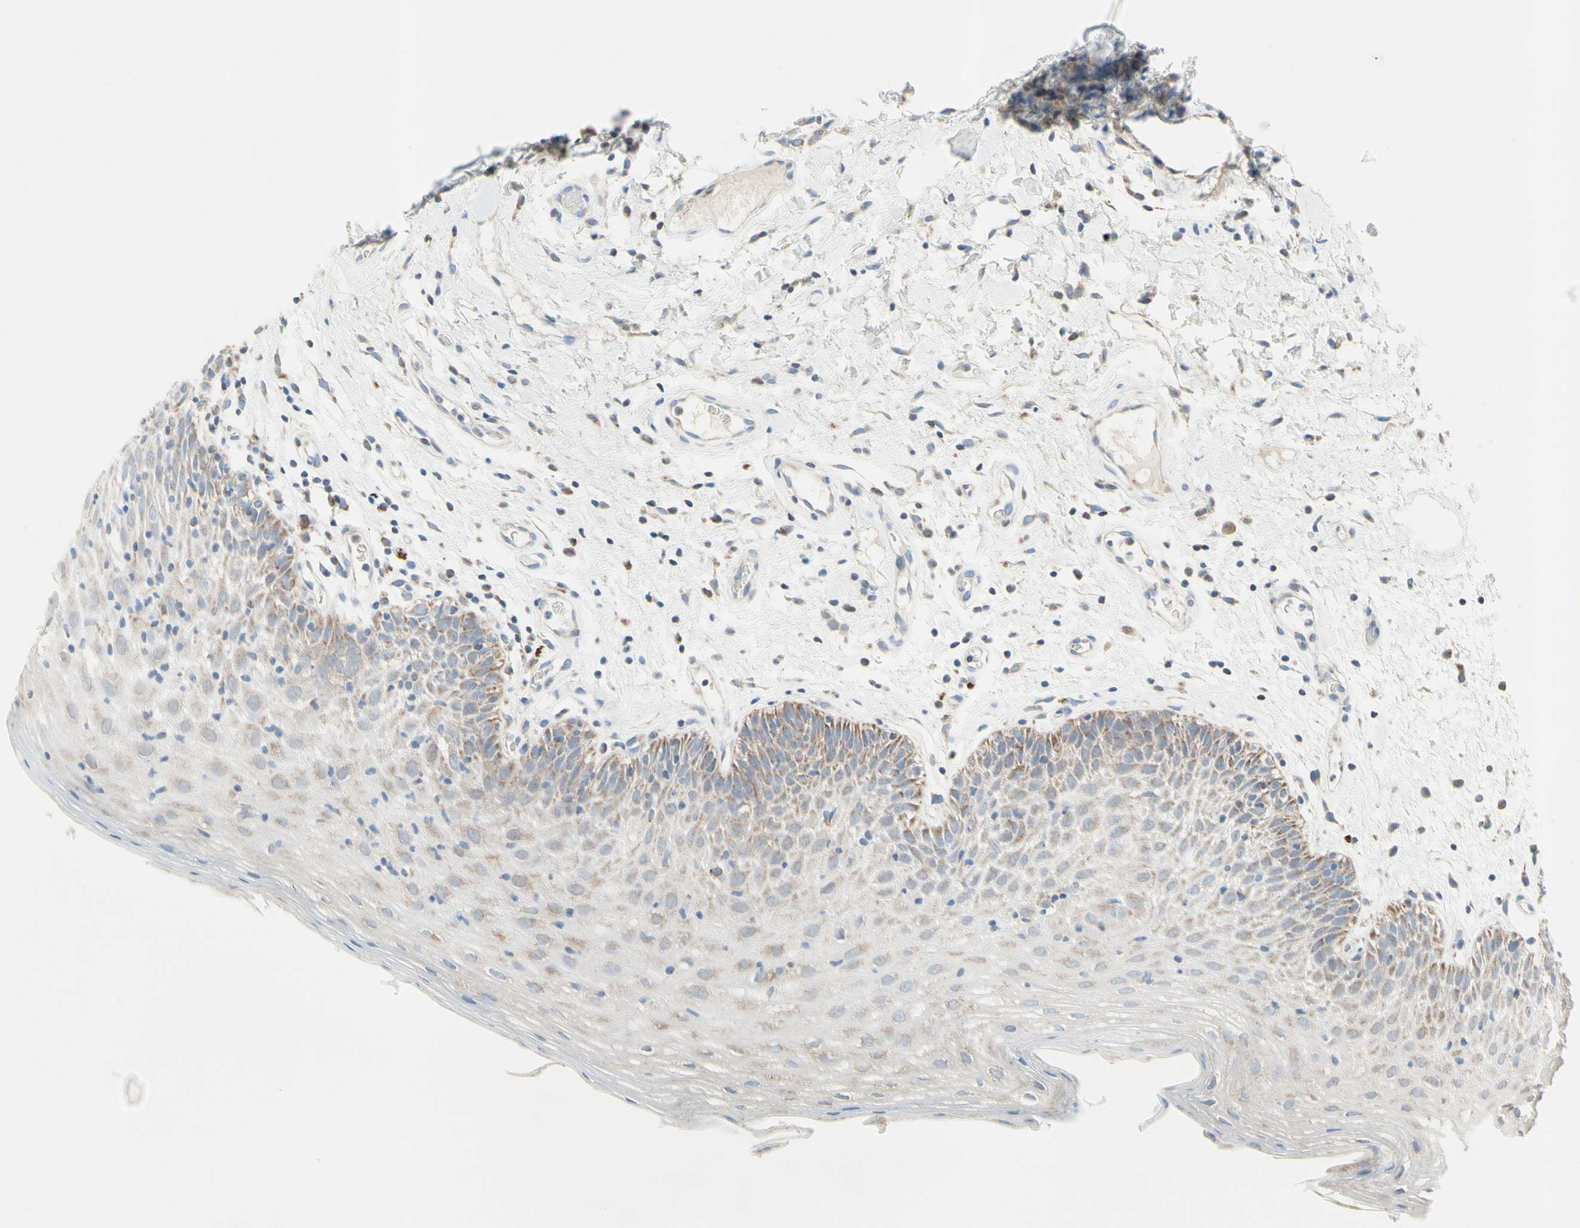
{"staining": {"intensity": "moderate", "quantity": "25%-75%", "location": "cytoplasmic/membranous"}, "tissue": "oral mucosa", "cell_type": "Squamous epithelial cells", "image_type": "normal", "snomed": [{"axis": "morphology", "description": "Normal tissue, NOS"}, {"axis": "morphology", "description": "Squamous cell carcinoma, NOS"}, {"axis": "topography", "description": "Skeletal muscle"}, {"axis": "topography", "description": "Oral tissue"}, {"axis": "topography", "description": "Head-Neck"}], "caption": "Brown immunohistochemical staining in benign oral mucosa displays moderate cytoplasmic/membranous staining in approximately 25%-75% of squamous epithelial cells.", "gene": "MFF", "patient": {"sex": "male", "age": 71}}